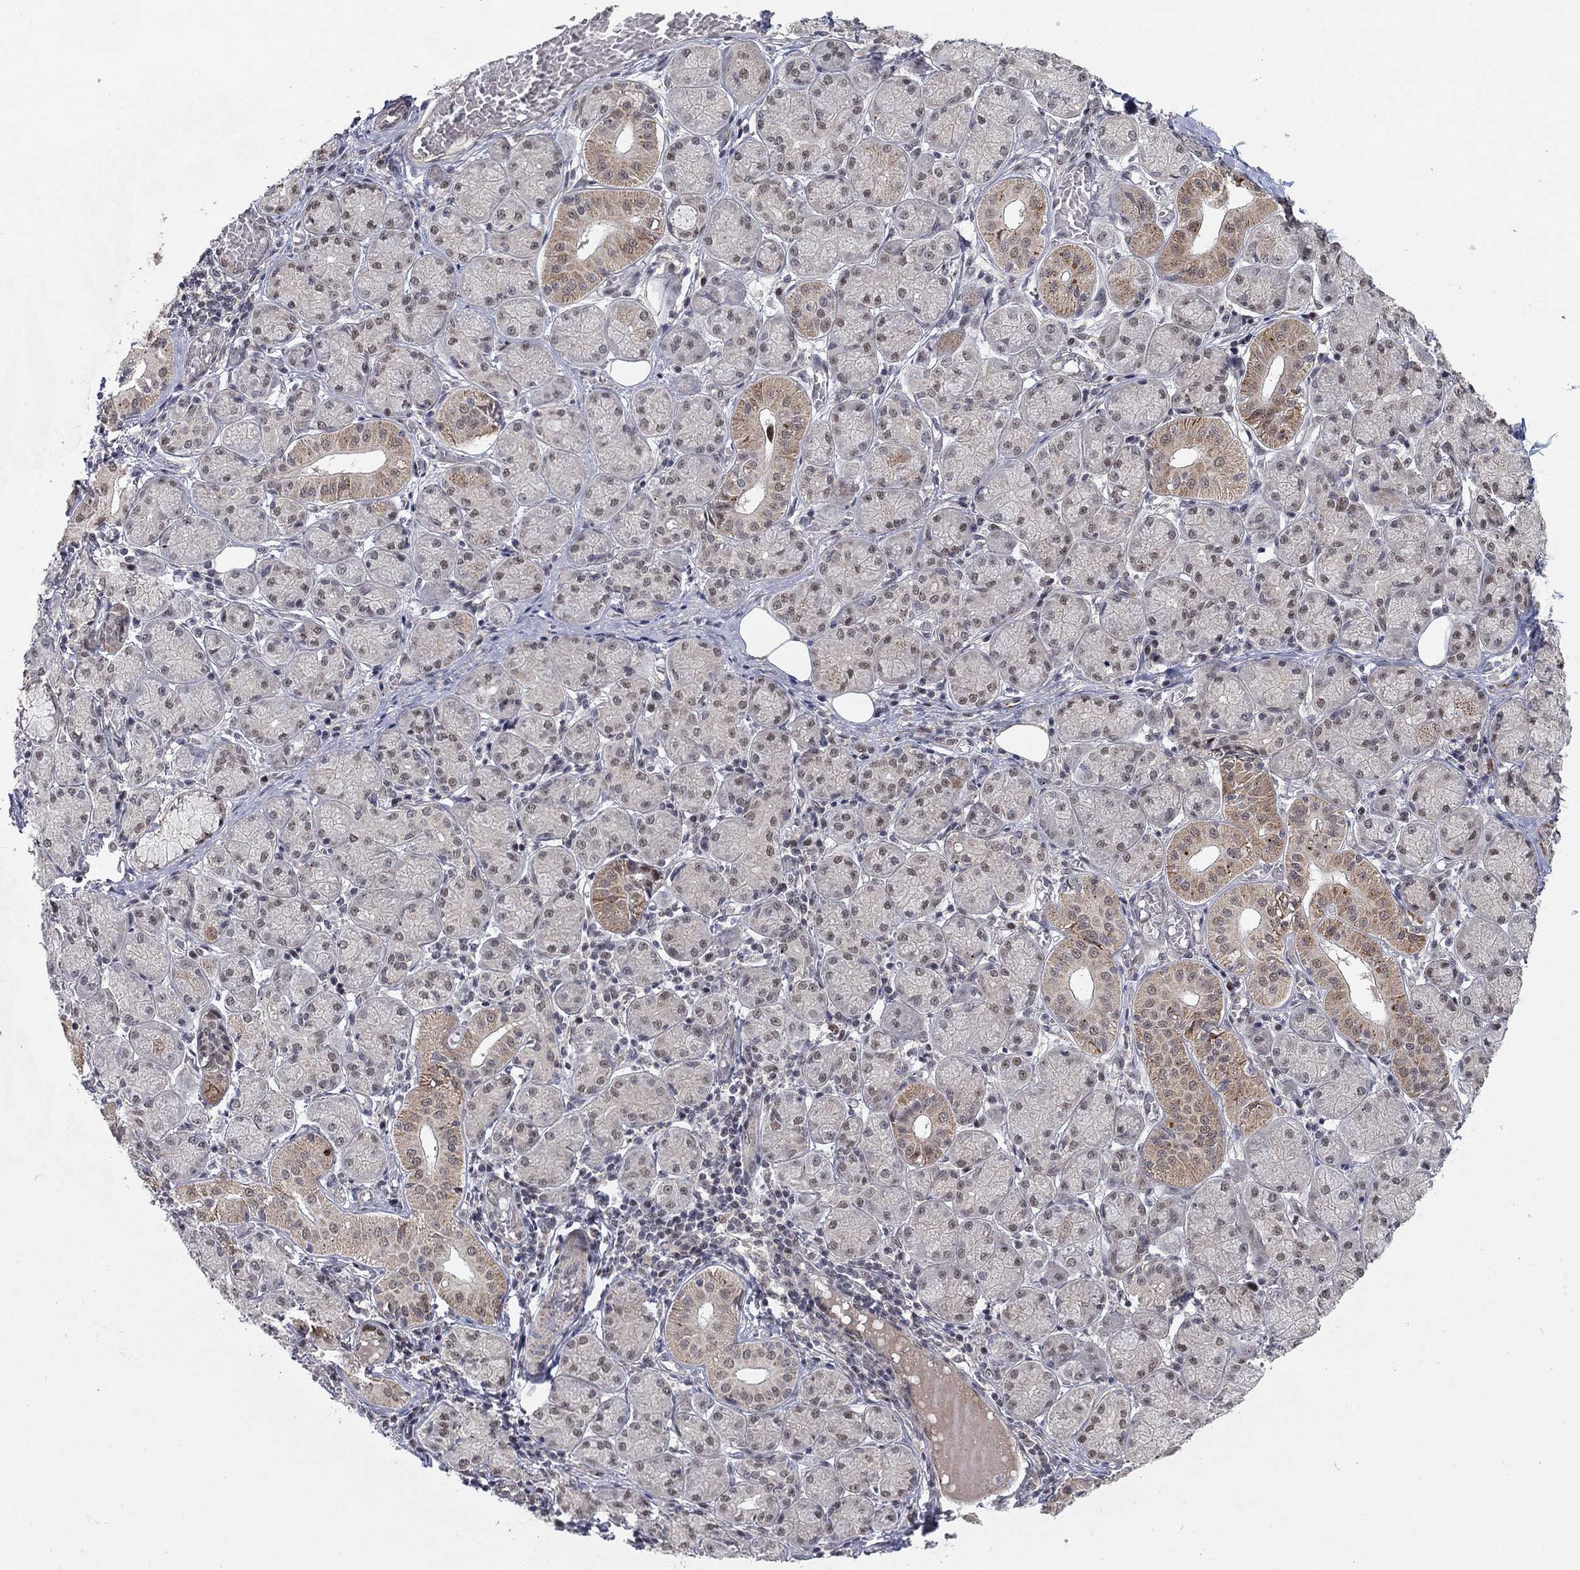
{"staining": {"intensity": "moderate", "quantity": "25%-75%", "location": "cytoplasmic/membranous"}, "tissue": "salivary gland", "cell_type": "Glandular cells", "image_type": "normal", "snomed": [{"axis": "morphology", "description": "Normal tissue, NOS"}, {"axis": "topography", "description": "Salivary gland"}, {"axis": "topography", "description": "Peripheral nerve tissue"}], "caption": "Glandular cells demonstrate medium levels of moderate cytoplasmic/membranous expression in about 25%-75% of cells in unremarkable human salivary gland.", "gene": "ZNF395", "patient": {"sex": "female", "age": 24}}